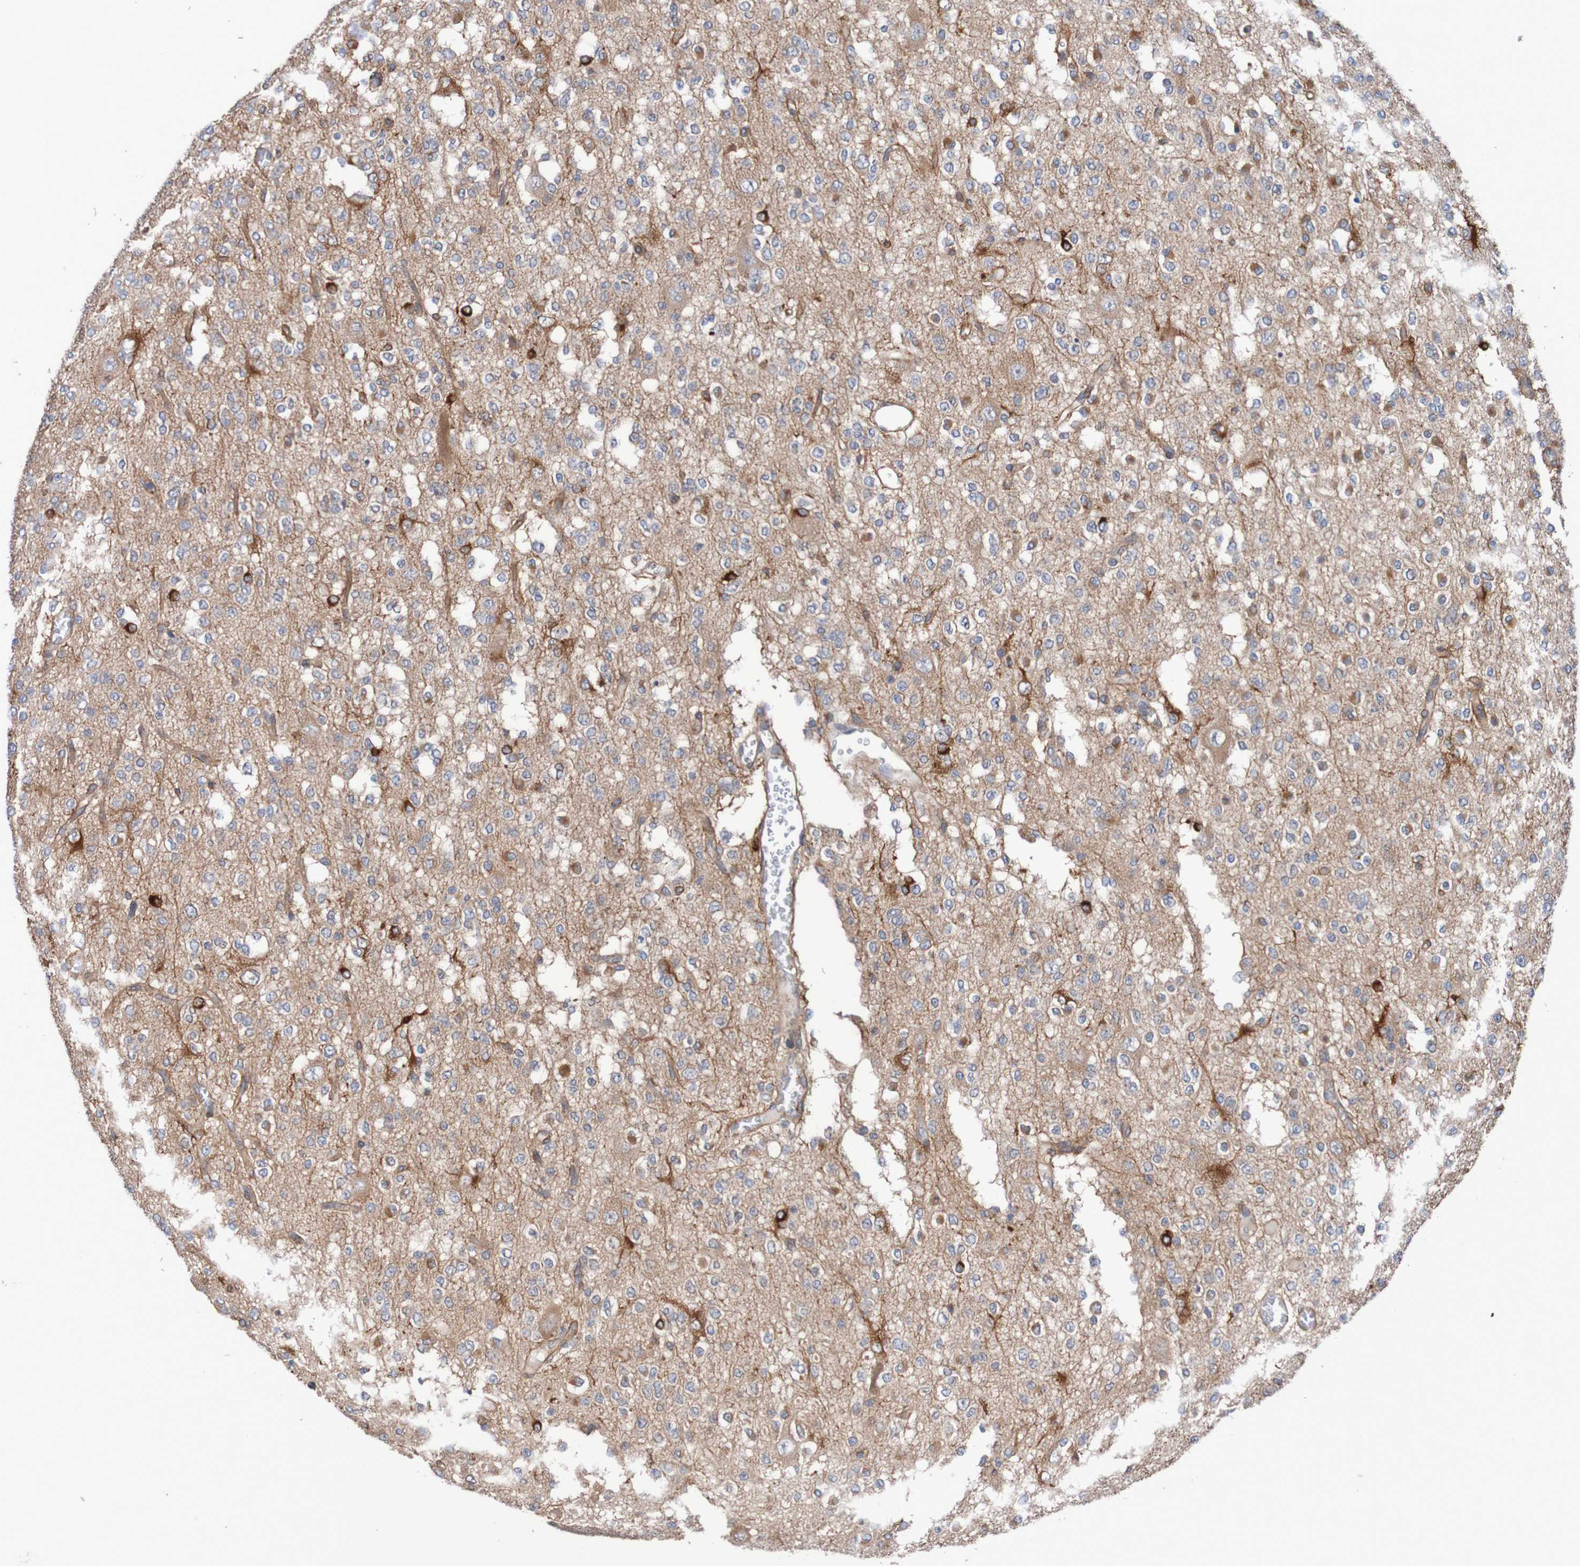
{"staining": {"intensity": "strong", "quantity": "<25%", "location": "cytoplasmic/membranous"}, "tissue": "glioma", "cell_type": "Tumor cells", "image_type": "cancer", "snomed": [{"axis": "morphology", "description": "Glioma, malignant, Low grade"}, {"axis": "topography", "description": "Brain"}], "caption": "High-magnification brightfield microscopy of low-grade glioma (malignant) stained with DAB (brown) and counterstained with hematoxylin (blue). tumor cells exhibit strong cytoplasmic/membranous expression is identified in approximately<25% of cells.", "gene": "ST8SIA6", "patient": {"sex": "male", "age": 38}}